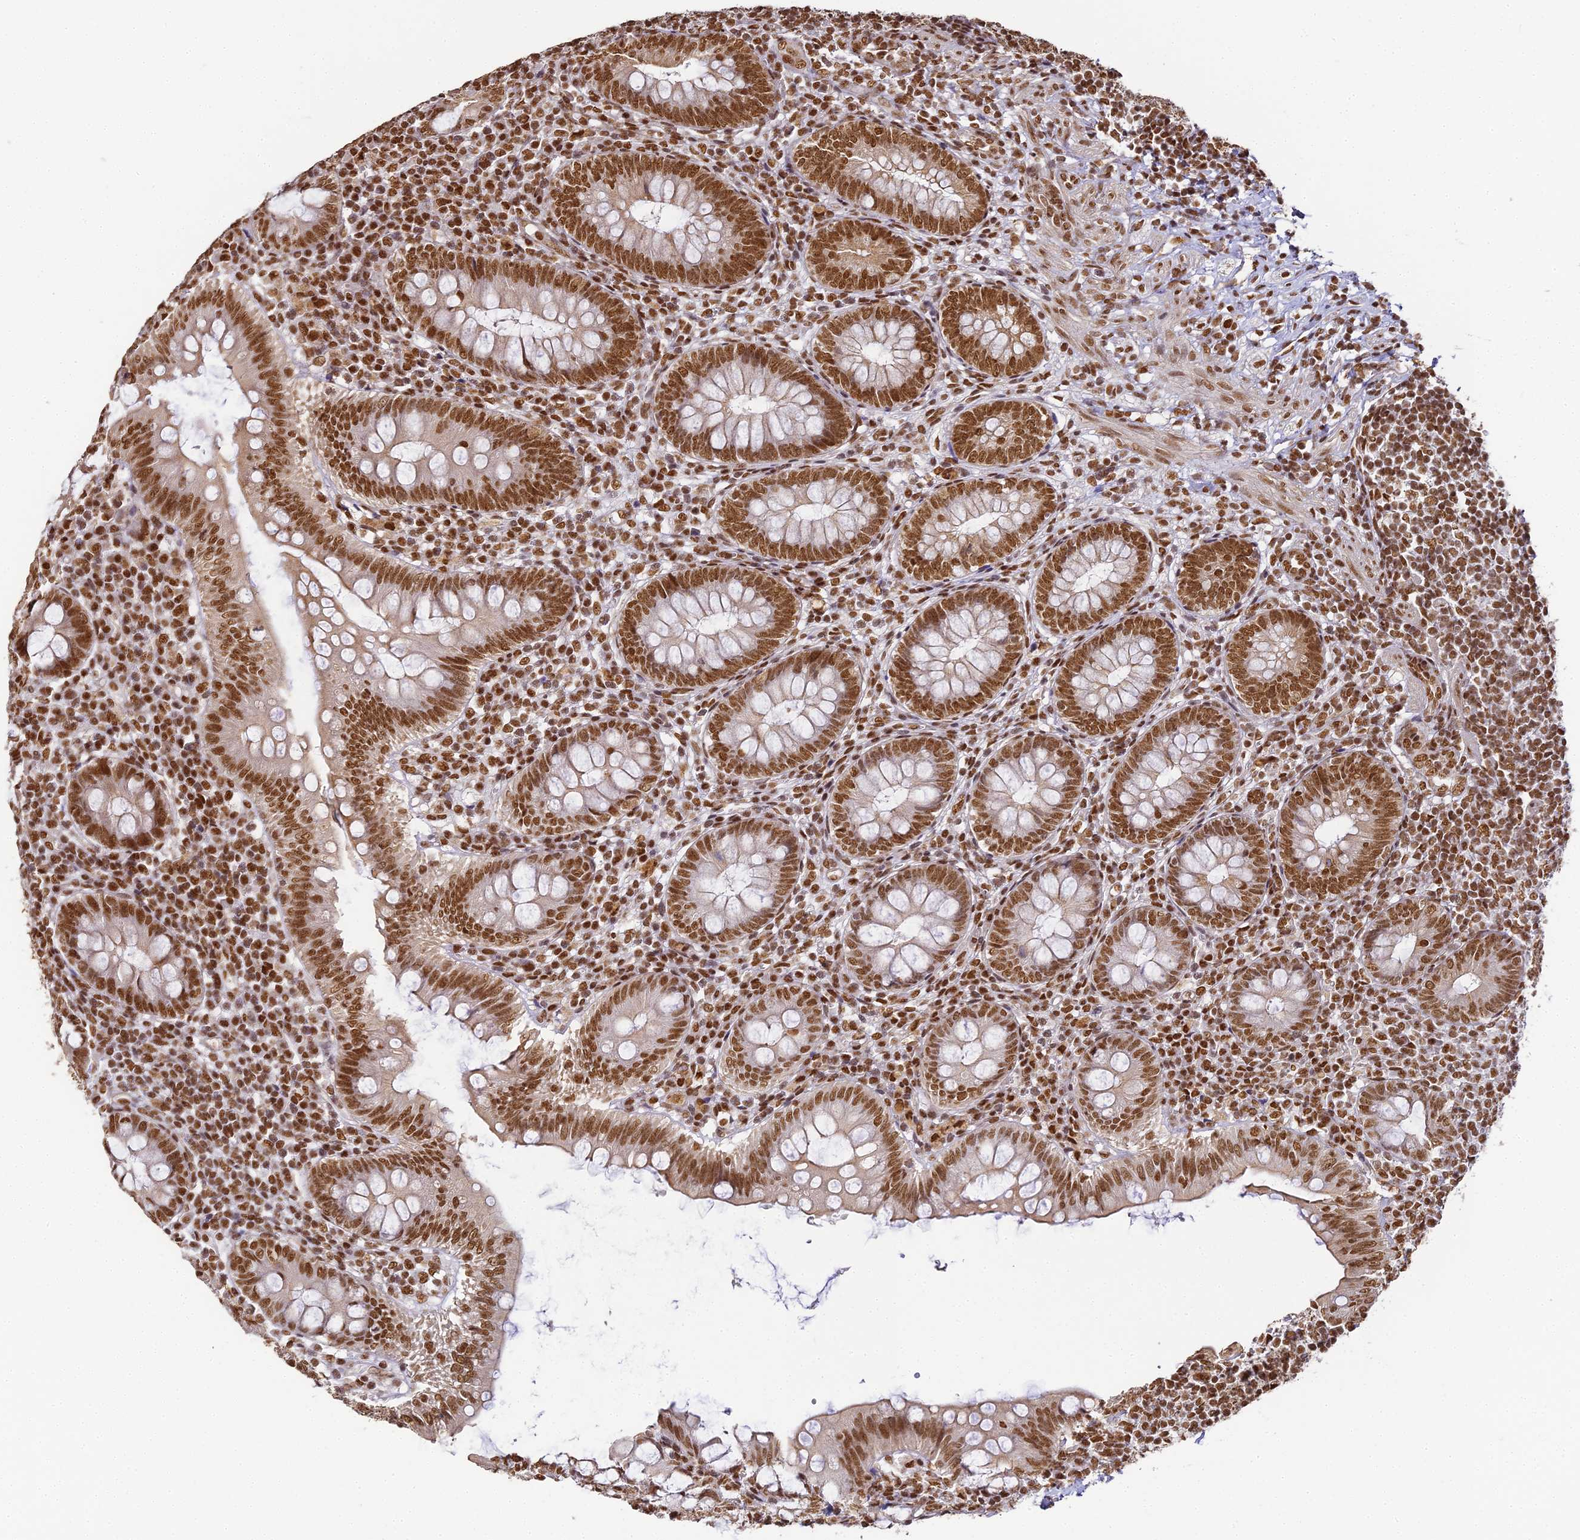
{"staining": {"intensity": "moderate", "quantity": ">75%", "location": "cytoplasmic/membranous,nuclear"}, "tissue": "appendix", "cell_type": "Glandular cells", "image_type": "normal", "snomed": [{"axis": "morphology", "description": "Normal tissue, NOS"}, {"axis": "topography", "description": "Appendix"}], "caption": "High-magnification brightfield microscopy of benign appendix stained with DAB (3,3'-diaminobenzidine) (brown) and counterstained with hematoxylin (blue). glandular cells exhibit moderate cytoplasmic/membranous,nuclear staining is seen in approximately>75% of cells.", "gene": "HNRNPA1", "patient": {"sex": "male", "age": 14}}